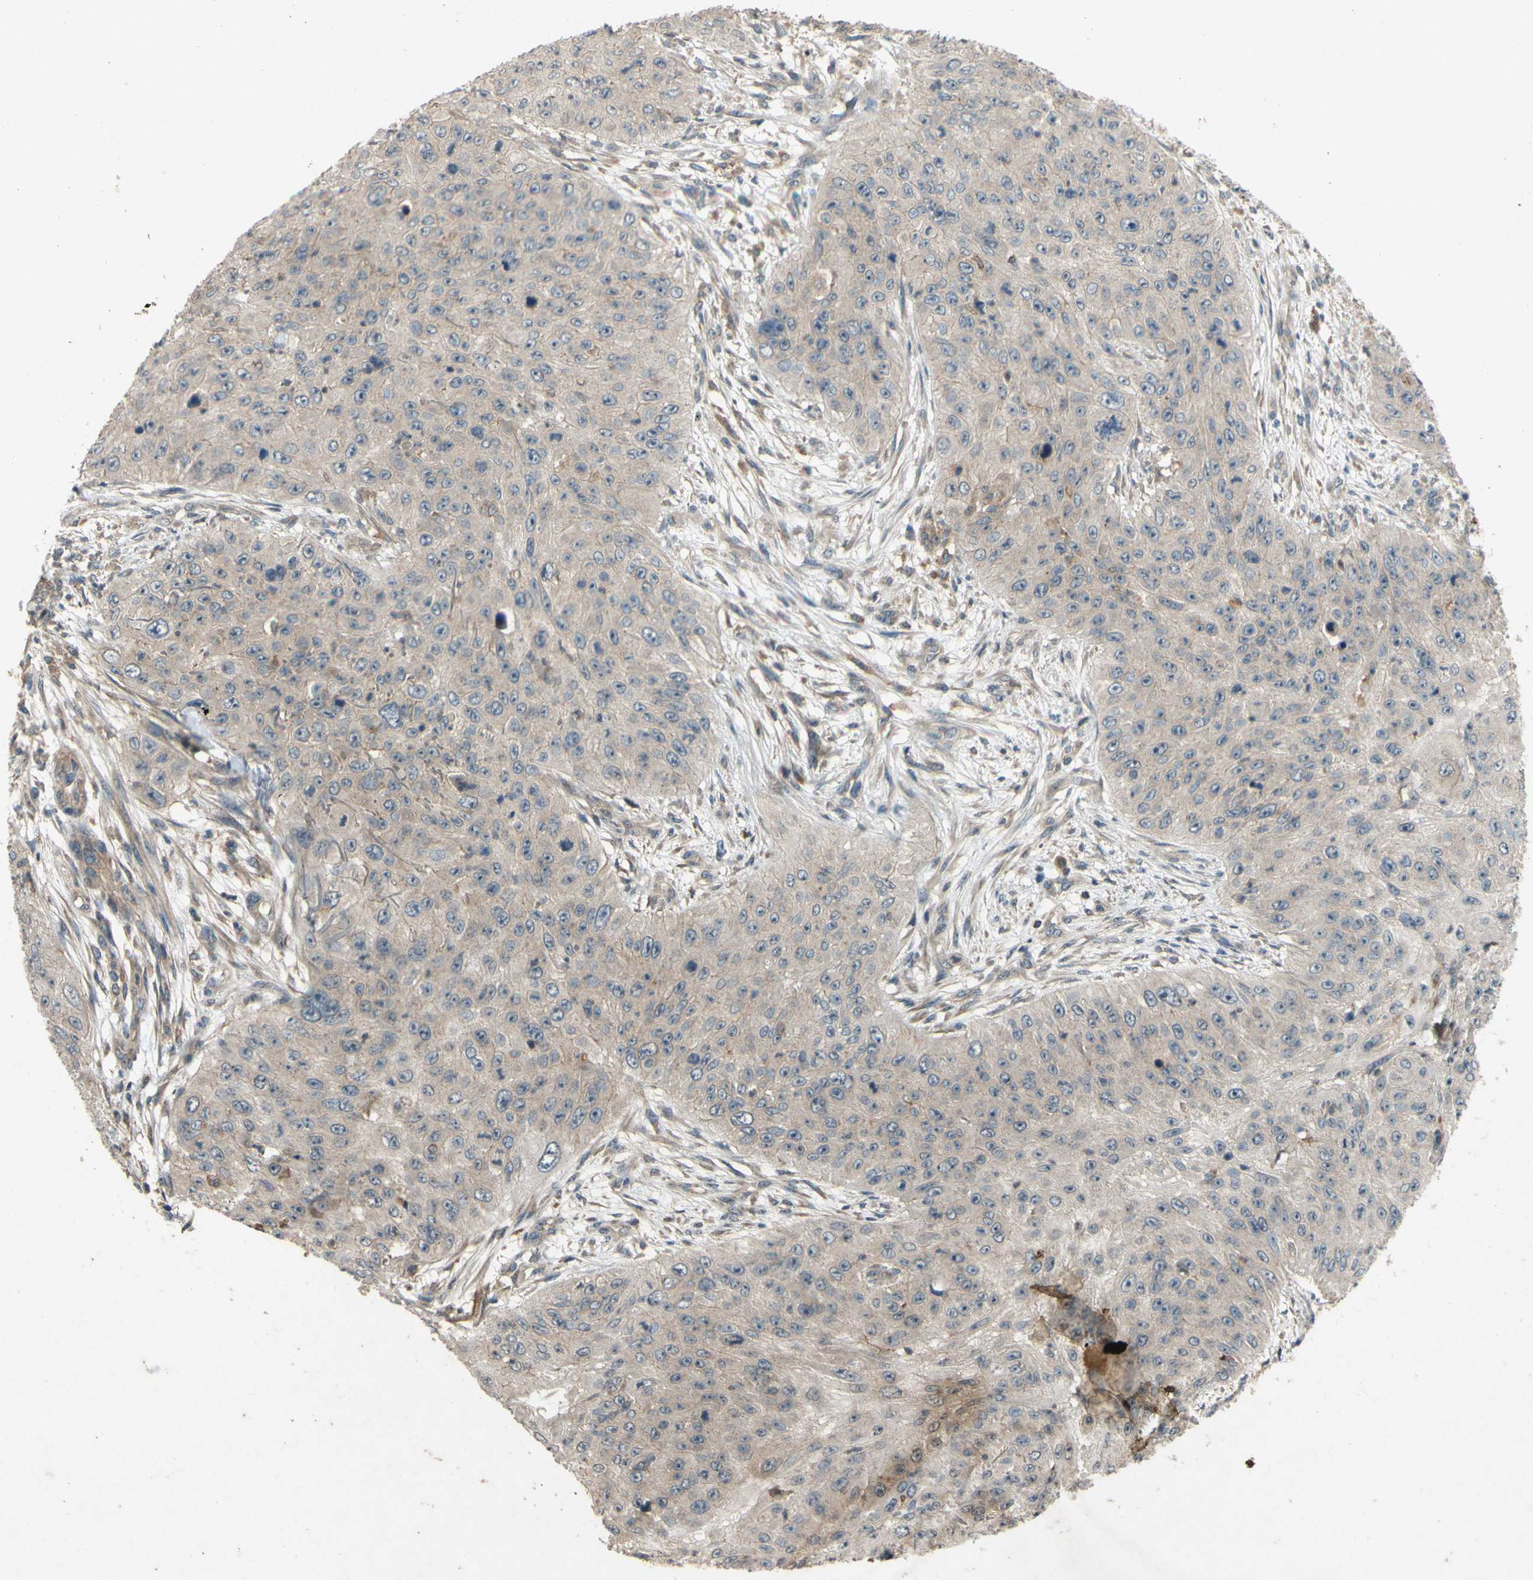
{"staining": {"intensity": "weak", "quantity": "<25%", "location": "cytoplasmic/membranous"}, "tissue": "skin cancer", "cell_type": "Tumor cells", "image_type": "cancer", "snomed": [{"axis": "morphology", "description": "Squamous cell carcinoma, NOS"}, {"axis": "topography", "description": "Skin"}], "caption": "Tumor cells show no significant protein staining in skin cancer (squamous cell carcinoma).", "gene": "ATP6V1F", "patient": {"sex": "female", "age": 80}}